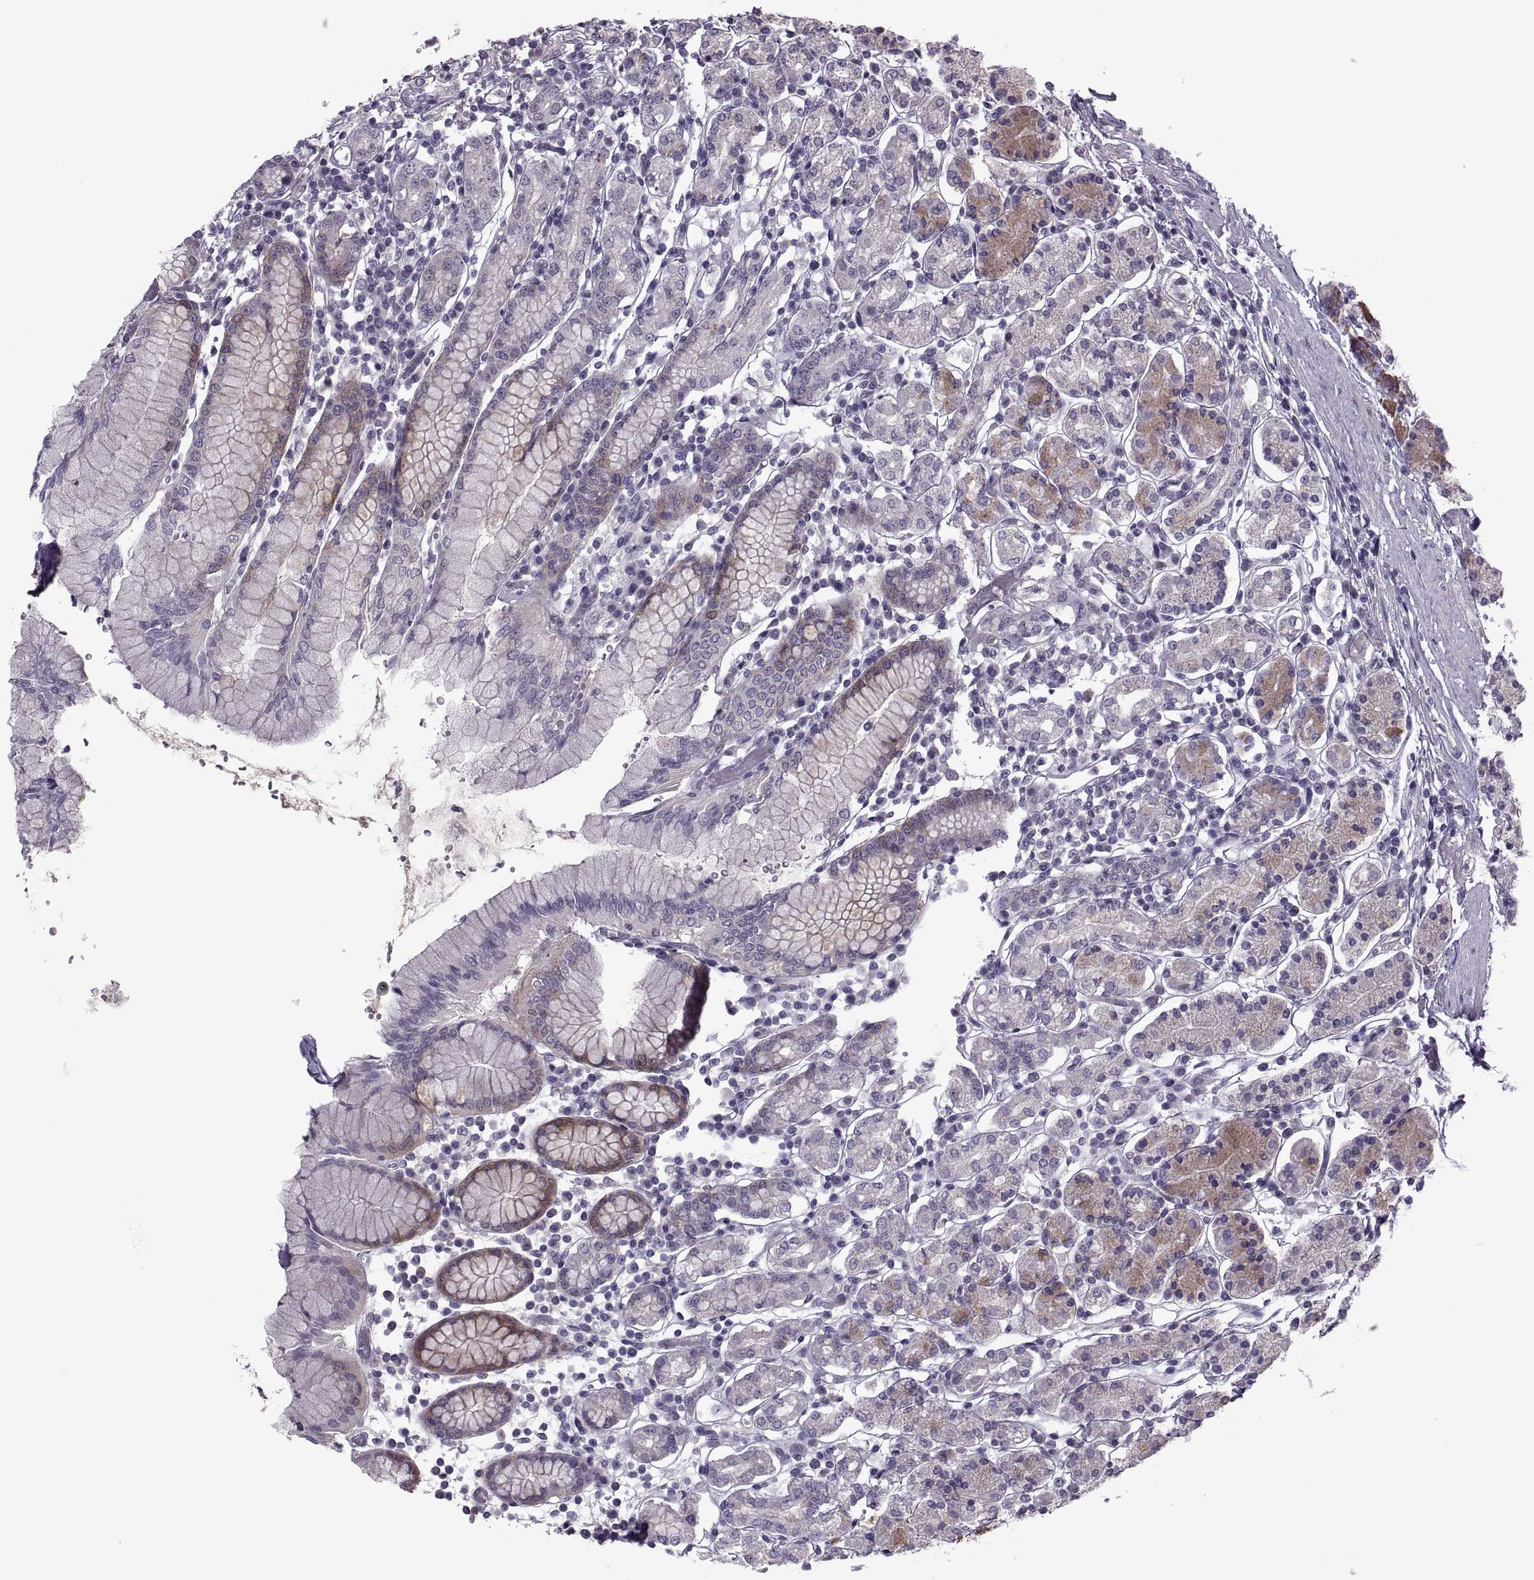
{"staining": {"intensity": "moderate", "quantity": "<25%", "location": "cytoplasmic/membranous"}, "tissue": "stomach", "cell_type": "Glandular cells", "image_type": "normal", "snomed": [{"axis": "morphology", "description": "Normal tissue, NOS"}, {"axis": "topography", "description": "Stomach, upper"}, {"axis": "topography", "description": "Stomach"}], "caption": "Stomach stained with IHC shows moderate cytoplasmic/membranous expression in approximately <25% of glandular cells. (Brightfield microscopy of DAB IHC at high magnification).", "gene": "ODF3", "patient": {"sex": "male", "age": 62}}